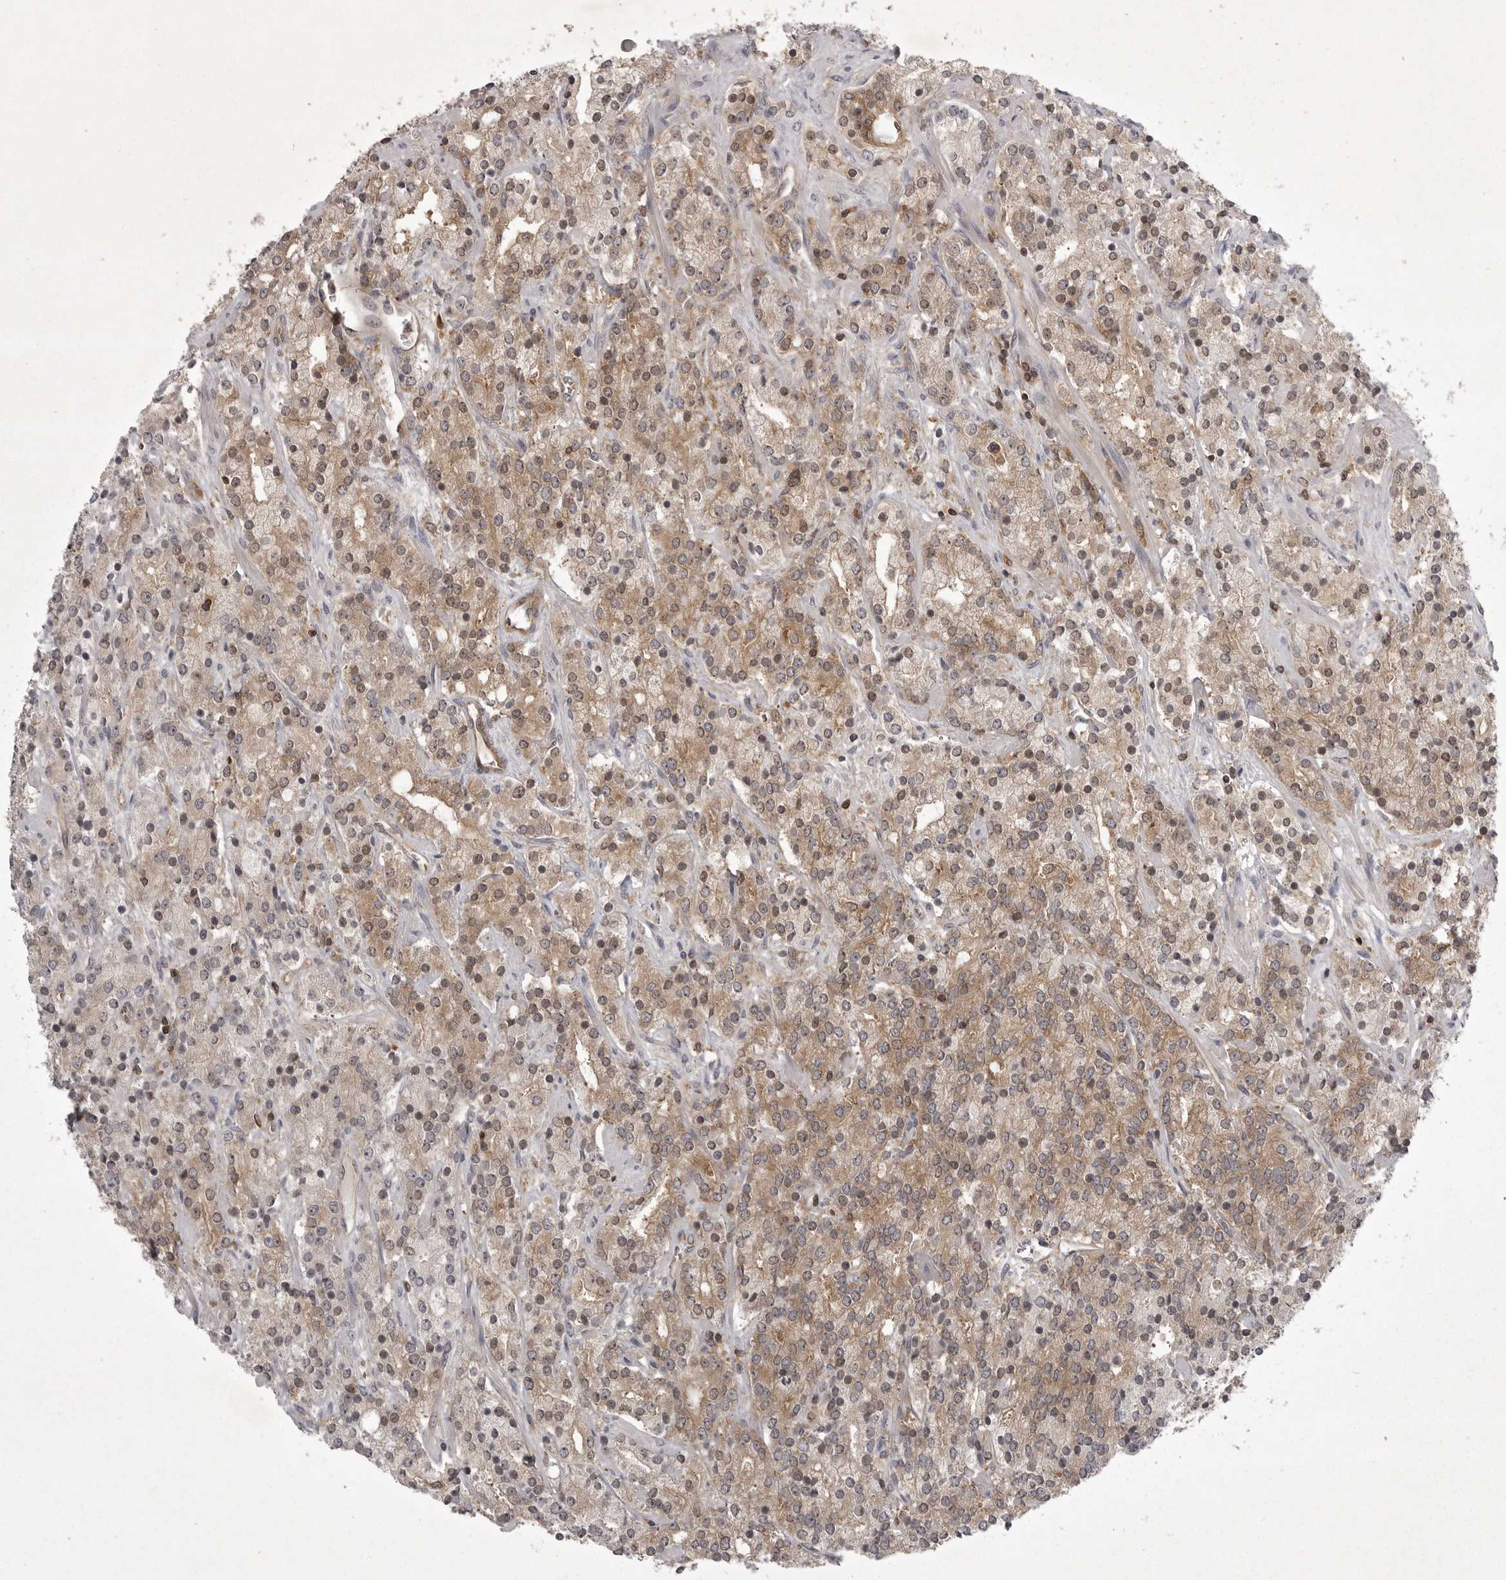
{"staining": {"intensity": "moderate", "quantity": ">75%", "location": "cytoplasmic/membranous"}, "tissue": "prostate cancer", "cell_type": "Tumor cells", "image_type": "cancer", "snomed": [{"axis": "morphology", "description": "Adenocarcinoma, High grade"}, {"axis": "topography", "description": "Prostate"}], "caption": "Immunohistochemical staining of prostate high-grade adenocarcinoma shows medium levels of moderate cytoplasmic/membranous staining in approximately >75% of tumor cells. The protein of interest is shown in brown color, while the nuclei are stained blue.", "gene": "STK24", "patient": {"sex": "male", "age": 71}}